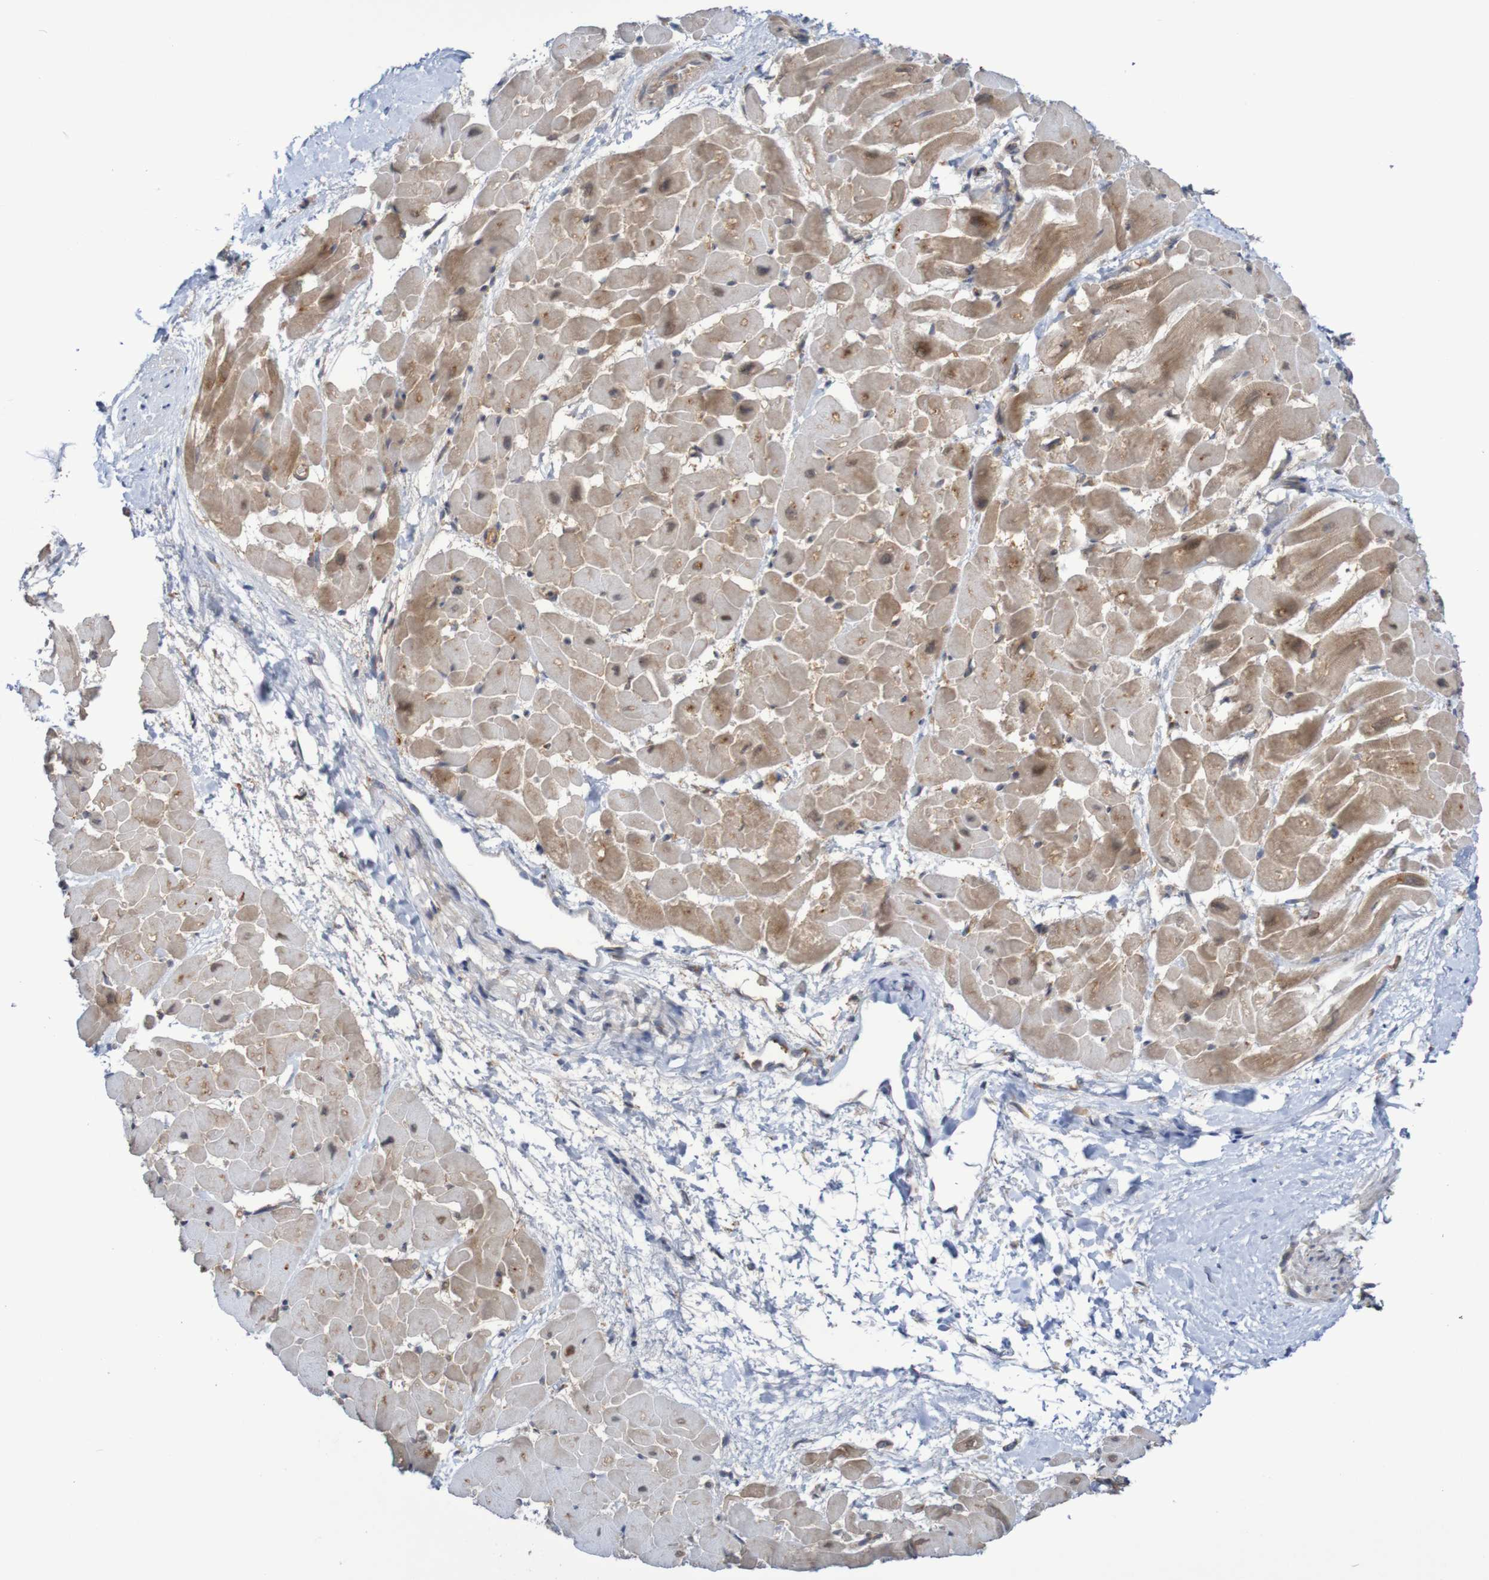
{"staining": {"intensity": "moderate", "quantity": "25%-75%", "location": "cytoplasmic/membranous"}, "tissue": "heart muscle", "cell_type": "Cardiomyocytes", "image_type": "normal", "snomed": [{"axis": "morphology", "description": "Normal tissue, NOS"}, {"axis": "topography", "description": "Heart"}], "caption": "Protein analysis of unremarkable heart muscle displays moderate cytoplasmic/membranous positivity in about 25%-75% of cardiomyocytes.", "gene": "LRRC47", "patient": {"sex": "male", "age": 45}}